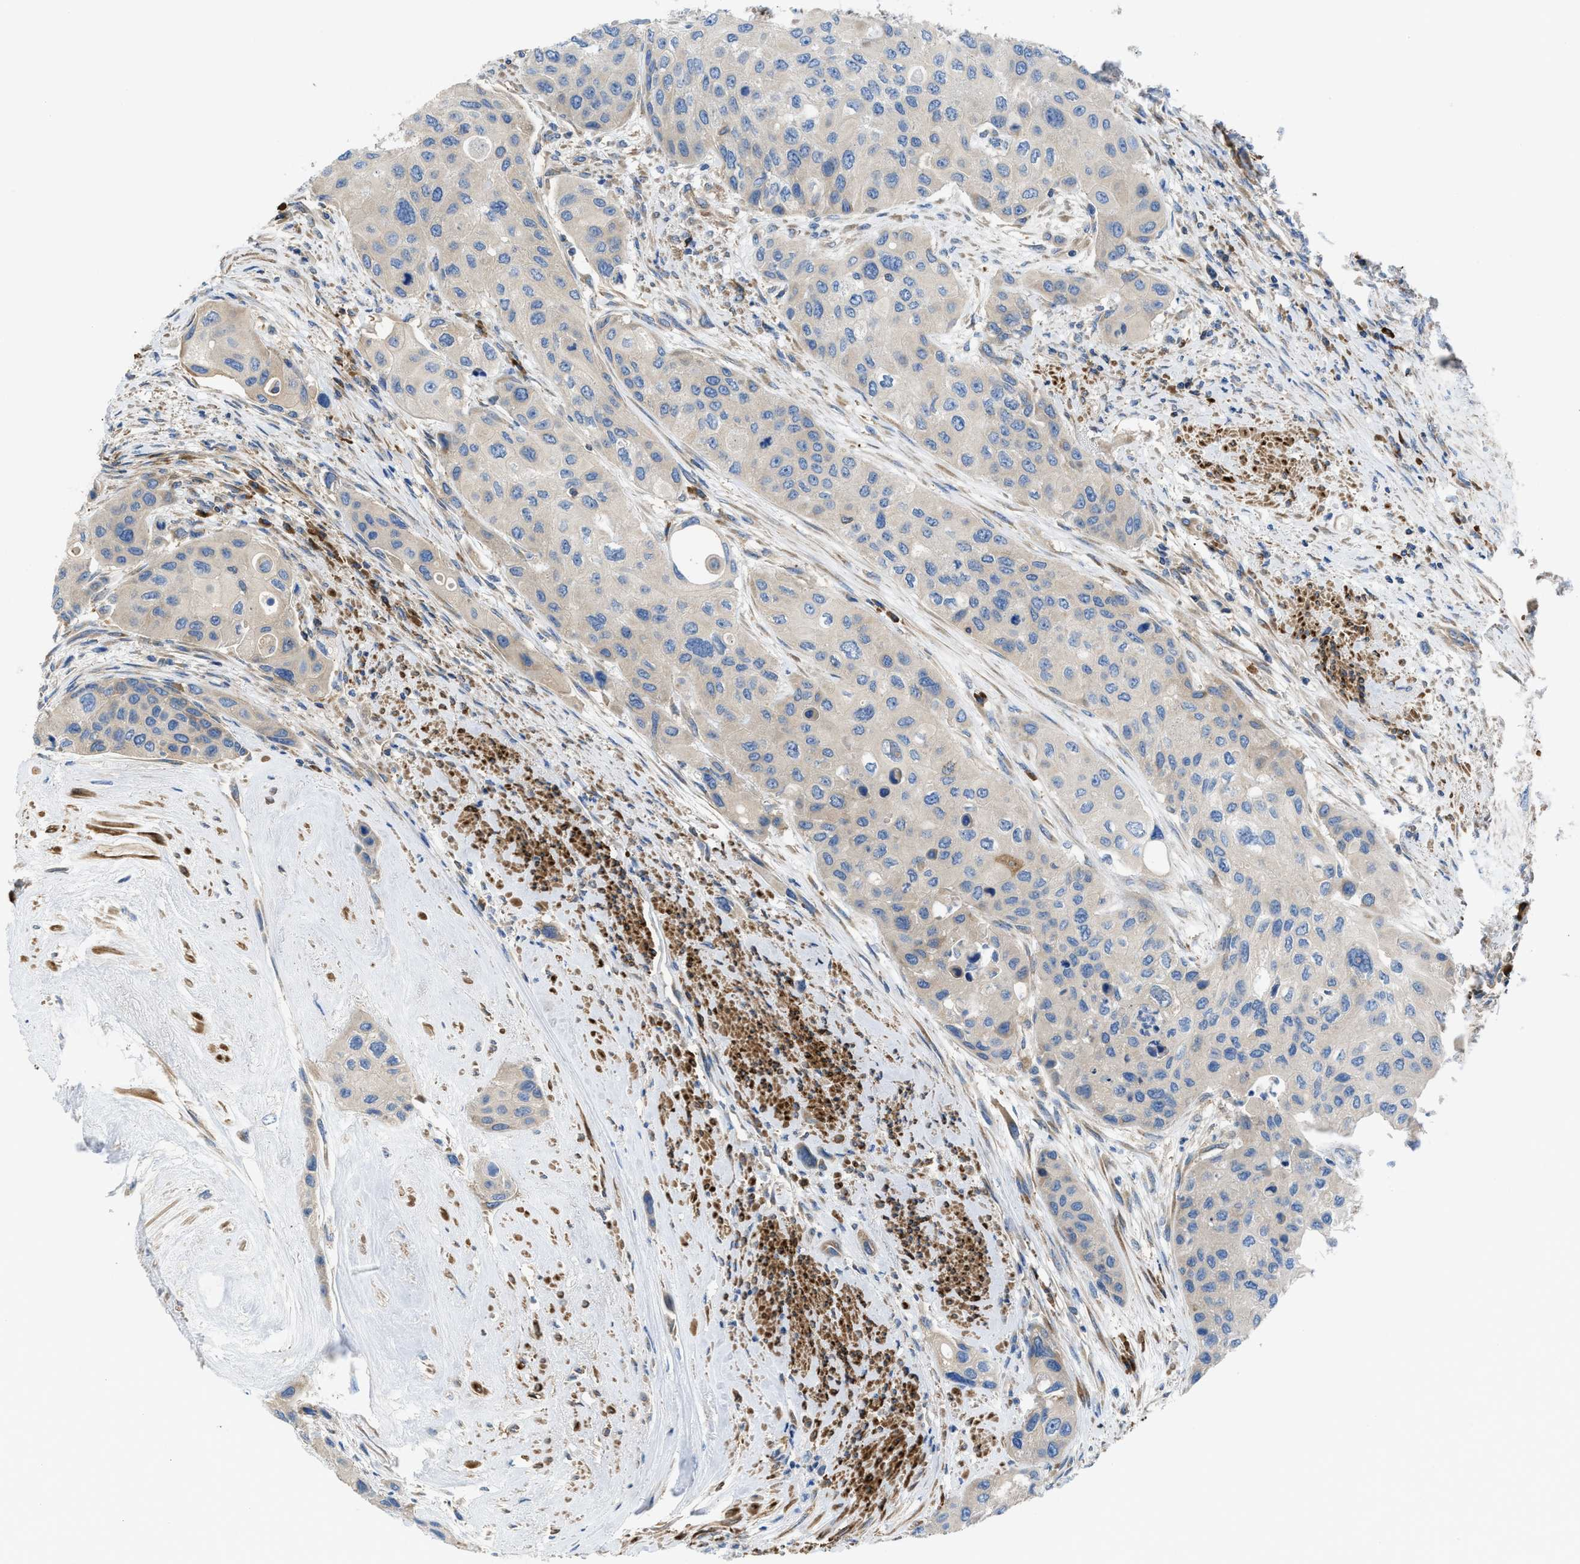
{"staining": {"intensity": "negative", "quantity": "none", "location": "none"}, "tissue": "urothelial cancer", "cell_type": "Tumor cells", "image_type": "cancer", "snomed": [{"axis": "morphology", "description": "Urothelial carcinoma, High grade"}, {"axis": "topography", "description": "Urinary bladder"}], "caption": "Urothelial cancer stained for a protein using IHC exhibits no staining tumor cells.", "gene": "CHKB", "patient": {"sex": "female", "age": 56}}